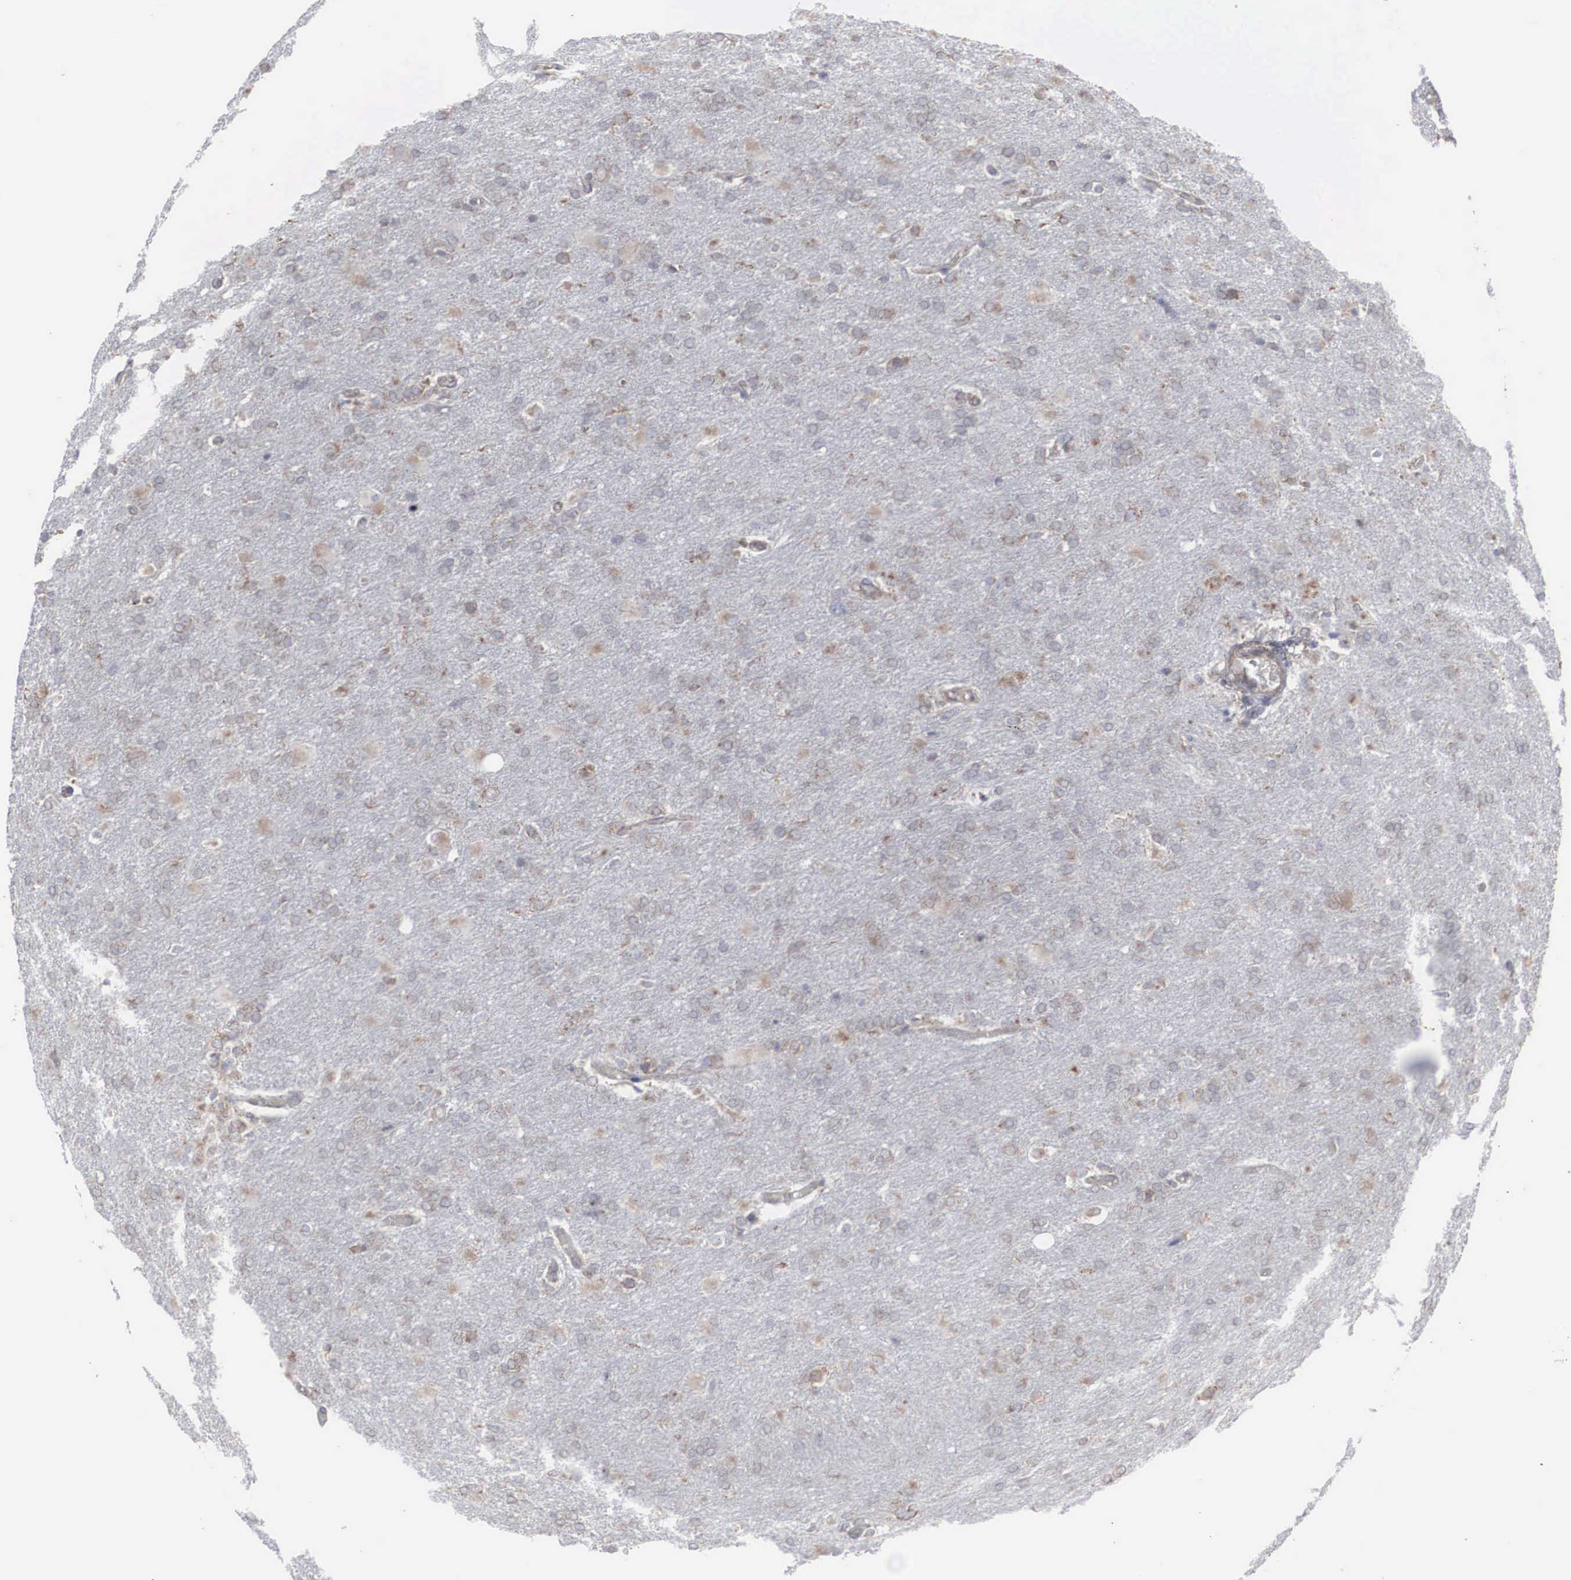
{"staining": {"intensity": "weak", "quantity": "25%-75%", "location": "cytoplasmic/membranous"}, "tissue": "glioma", "cell_type": "Tumor cells", "image_type": "cancer", "snomed": [{"axis": "morphology", "description": "Glioma, malignant, High grade"}, {"axis": "topography", "description": "Brain"}], "caption": "Approximately 25%-75% of tumor cells in high-grade glioma (malignant) display weak cytoplasmic/membranous protein expression as visualized by brown immunohistochemical staining.", "gene": "MIA2", "patient": {"sex": "male", "age": 68}}